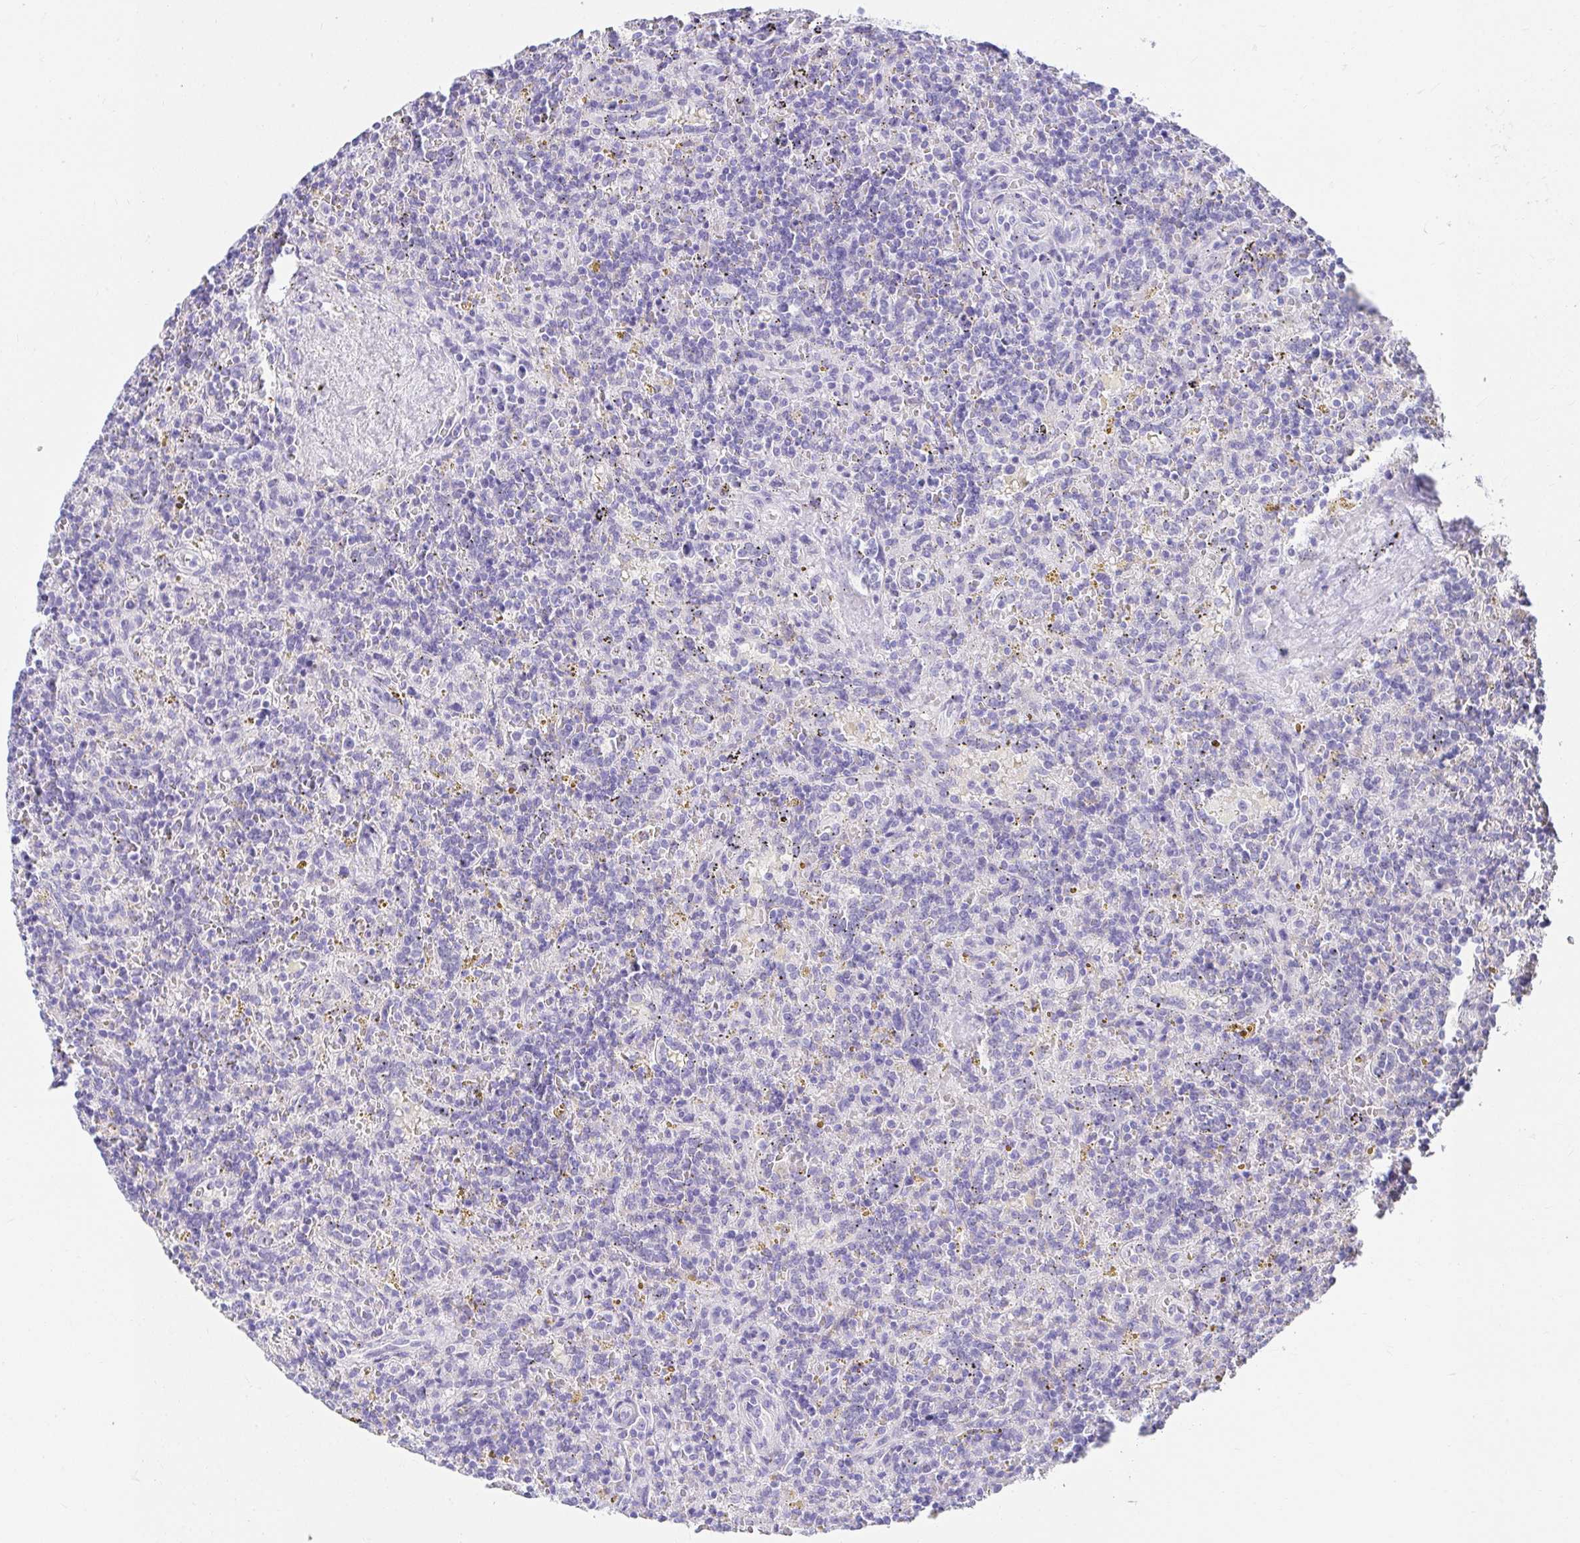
{"staining": {"intensity": "negative", "quantity": "none", "location": "none"}, "tissue": "lymphoma", "cell_type": "Tumor cells", "image_type": "cancer", "snomed": [{"axis": "morphology", "description": "Malignant lymphoma, non-Hodgkin's type, Low grade"}, {"axis": "topography", "description": "Spleen"}], "caption": "Tumor cells are negative for brown protein staining in low-grade malignant lymphoma, non-Hodgkin's type. (Brightfield microscopy of DAB (3,3'-diaminobenzidine) immunohistochemistry at high magnification).", "gene": "VGLL1", "patient": {"sex": "male", "age": 67}}